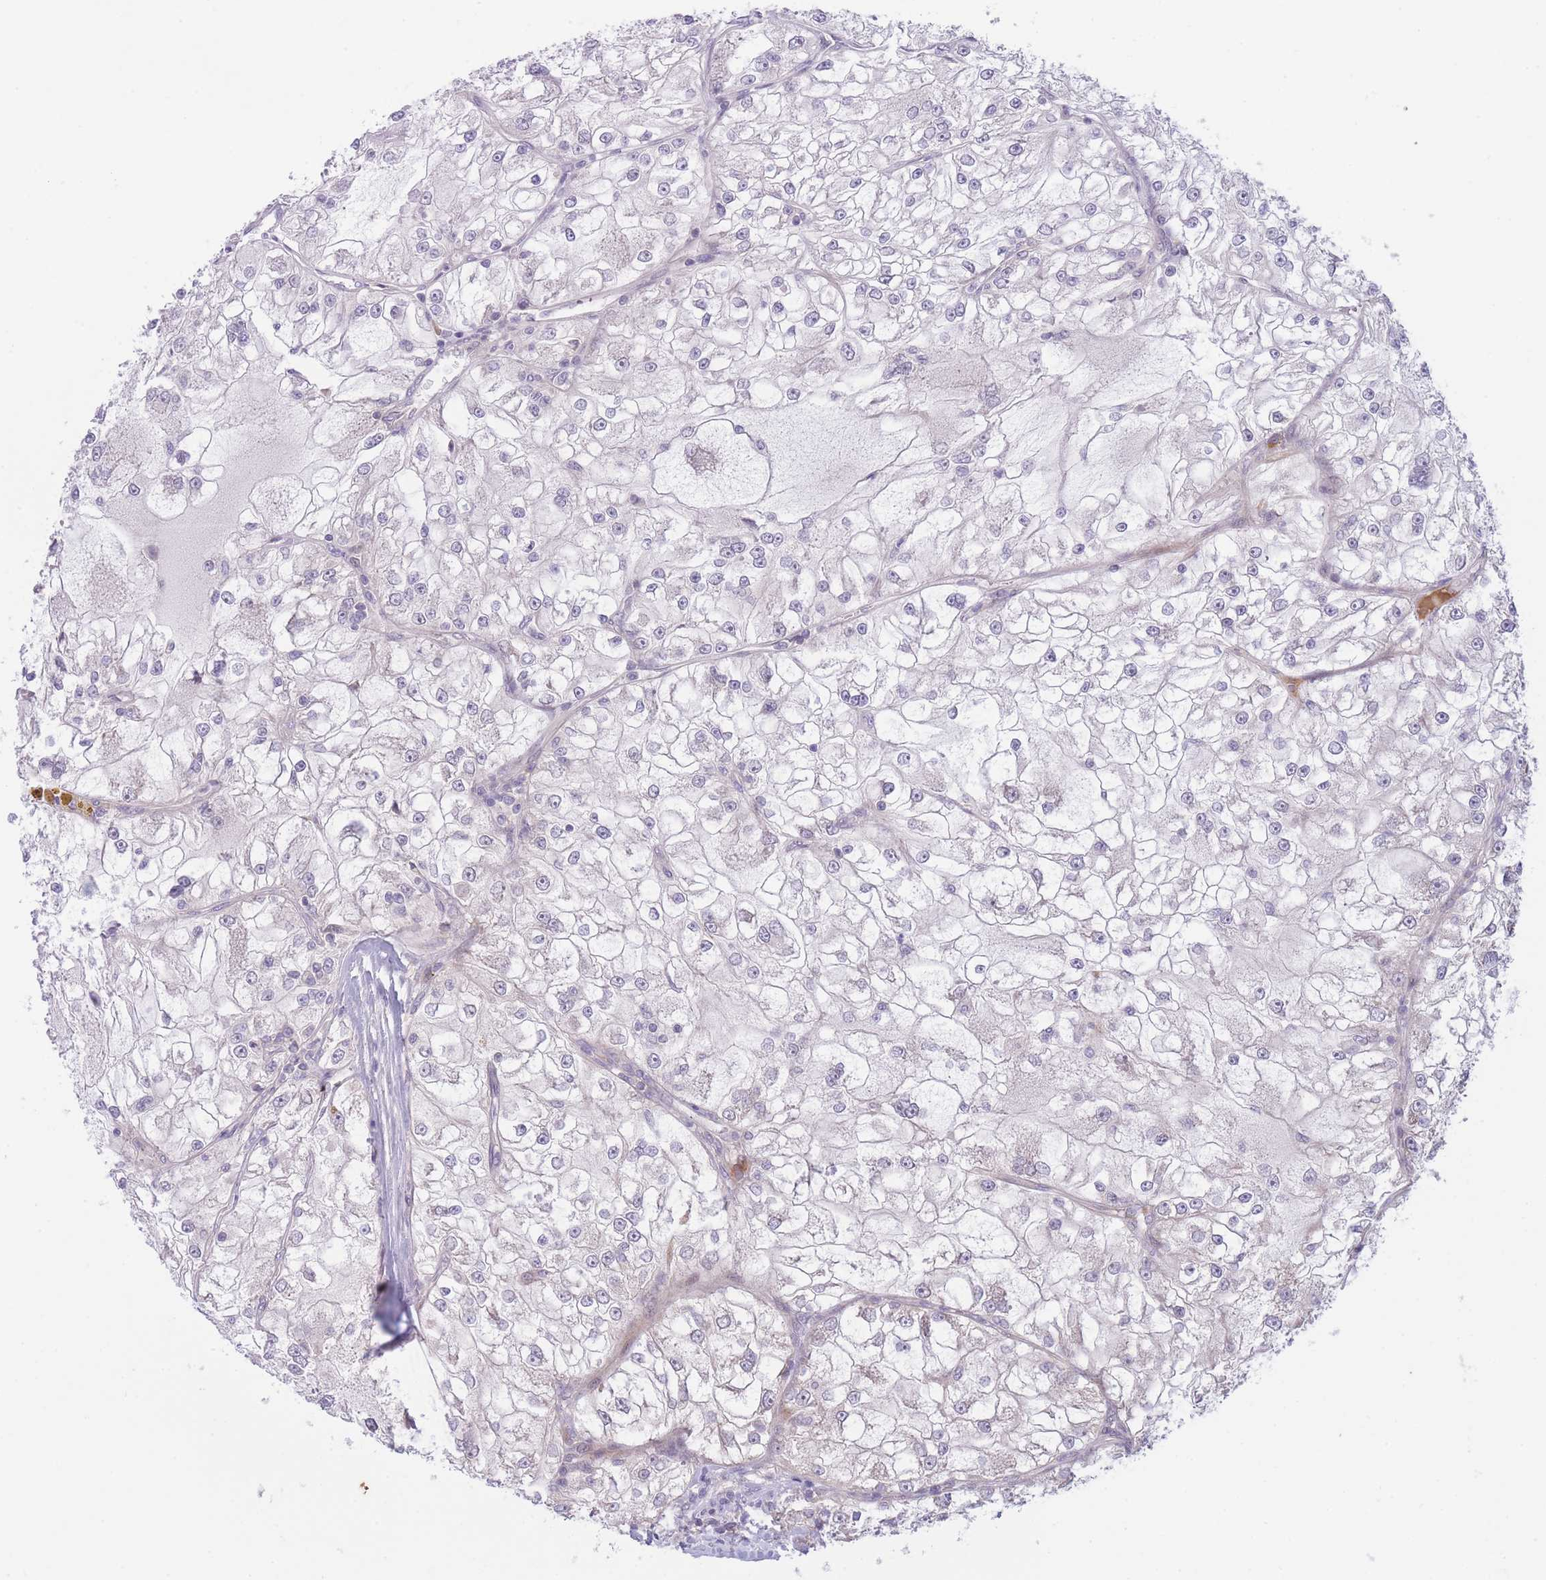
{"staining": {"intensity": "negative", "quantity": "none", "location": "none"}, "tissue": "renal cancer", "cell_type": "Tumor cells", "image_type": "cancer", "snomed": [{"axis": "morphology", "description": "Adenocarcinoma, NOS"}, {"axis": "topography", "description": "Kidney"}], "caption": "Immunohistochemistry photomicrograph of neoplastic tissue: renal adenocarcinoma stained with DAB displays no significant protein staining in tumor cells.", "gene": "CDC25B", "patient": {"sex": "female", "age": 72}}